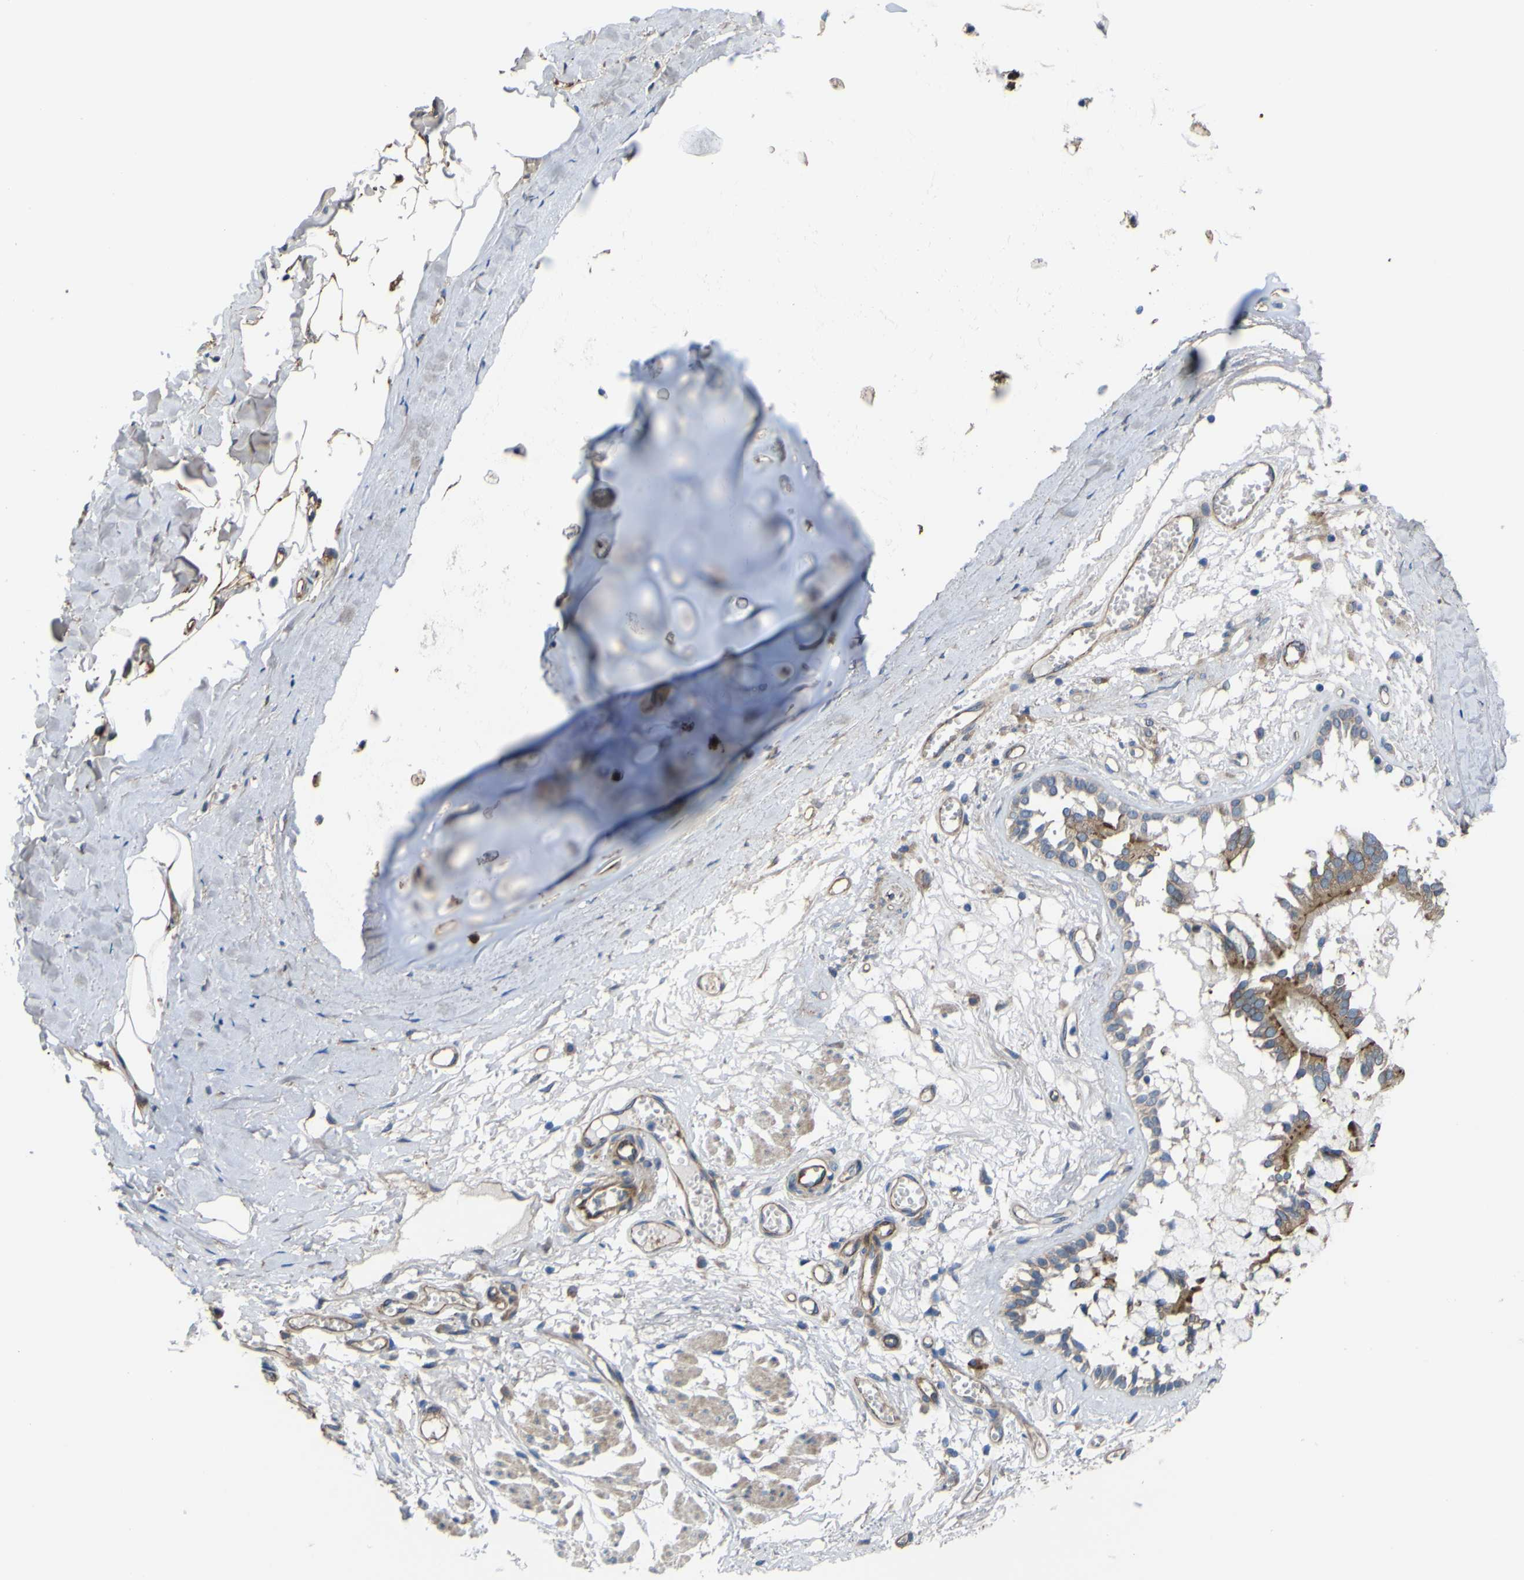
{"staining": {"intensity": "strong", "quantity": ">75%", "location": "cytoplasmic/membranous"}, "tissue": "bronchus", "cell_type": "Respiratory epithelial cells", "image_type": "normal", "snomed": [{"axis": "morphology", "description": "Normal tissue, NOS"}, {"axis": "morphology", "description": "Inflammation, NOS"}, {"axis": "topography", "description": "Cartilage tissue"}, {"axis": "topography", "description": "Lung"}], "caption": "Immunohistochemistry (IHC) photomicrograph of benign human bronchus stained for a protein (brown), which shows high levels of strong cytoplasmic/membranous expression in approximately >75% of respiratory epithelial cells.", "gene": "FBXO30", "patient": {"sex": "male", "age": 71}}